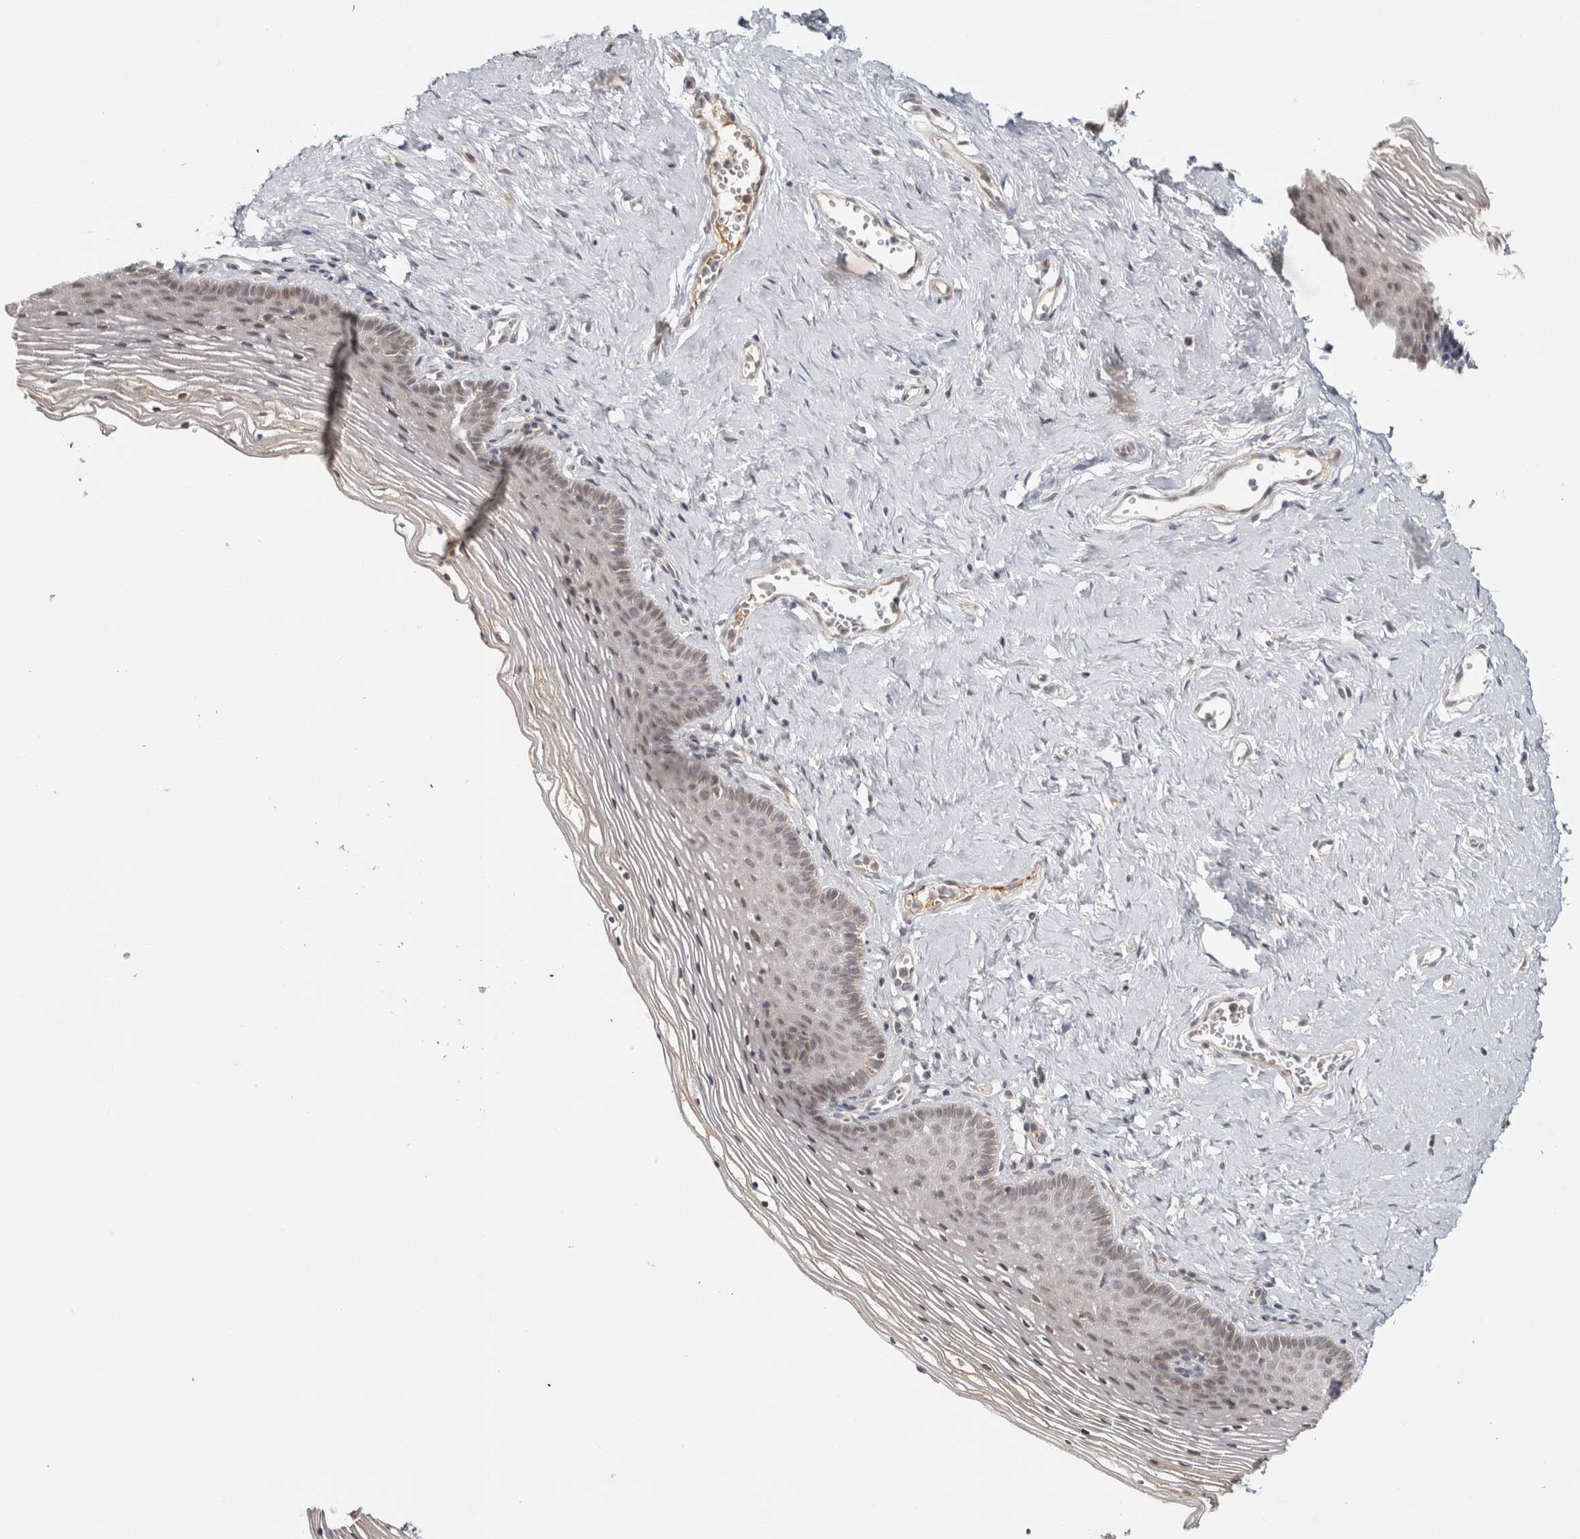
{"staining": {"intensity": "weak", "quantity": "25%-75%", "location": "nuclear"}, "tissue": "vagina", "cell_type": "Squamous epithelial cells", "image_type": "normal", "snomed": [{"axis": "morphology", "description": "Normal tissue, NOS"}, {"axis": "topography", "description": "Vagina"}], "caption": "Vagina stained with a brown dye reveals weak nuclear positive staining in about 25%-75% of squamous epithelial cells.", "gene": "ZNF318", "patient": {"sex": "female", "age": 32}}